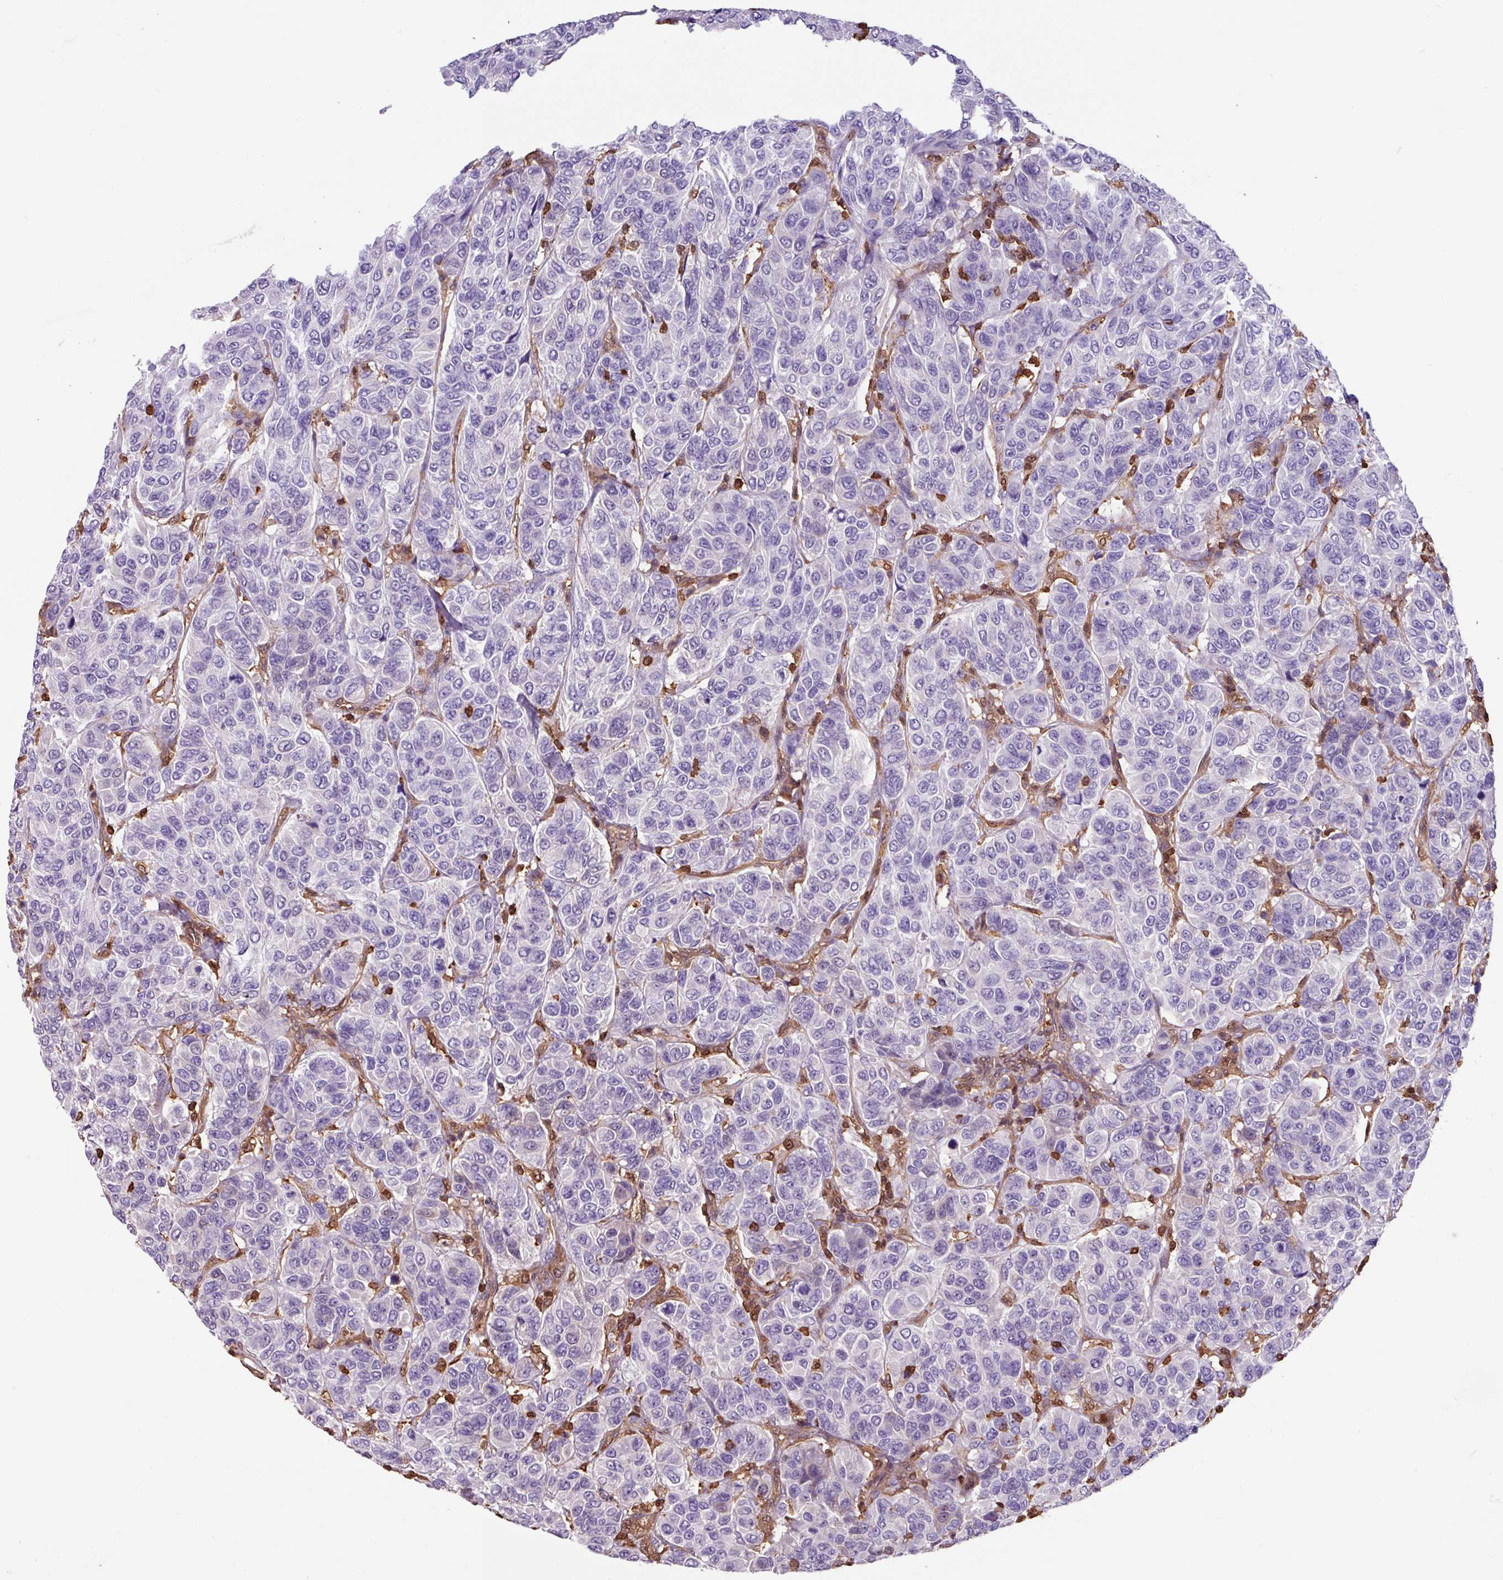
{"staining": {"intensity": "negative", "quantity": "none", "location": "none"}, "tissue": "breast cancer", "cell_type": "Tumor cells", "image_type": "cancer", "snomed": [{"axis": "morphology", "description": "Duct carcinoma"}, {"axis": "topography", "description": "Breast"}], "caption": "Invasive ductal carcinoma (breast) stained for a protein using immunohistochemistry (IHC) exhibits no positivity tumor cells.", "gene": "ARHGDIB", "patient": {"sex": "female", "age": 55}}